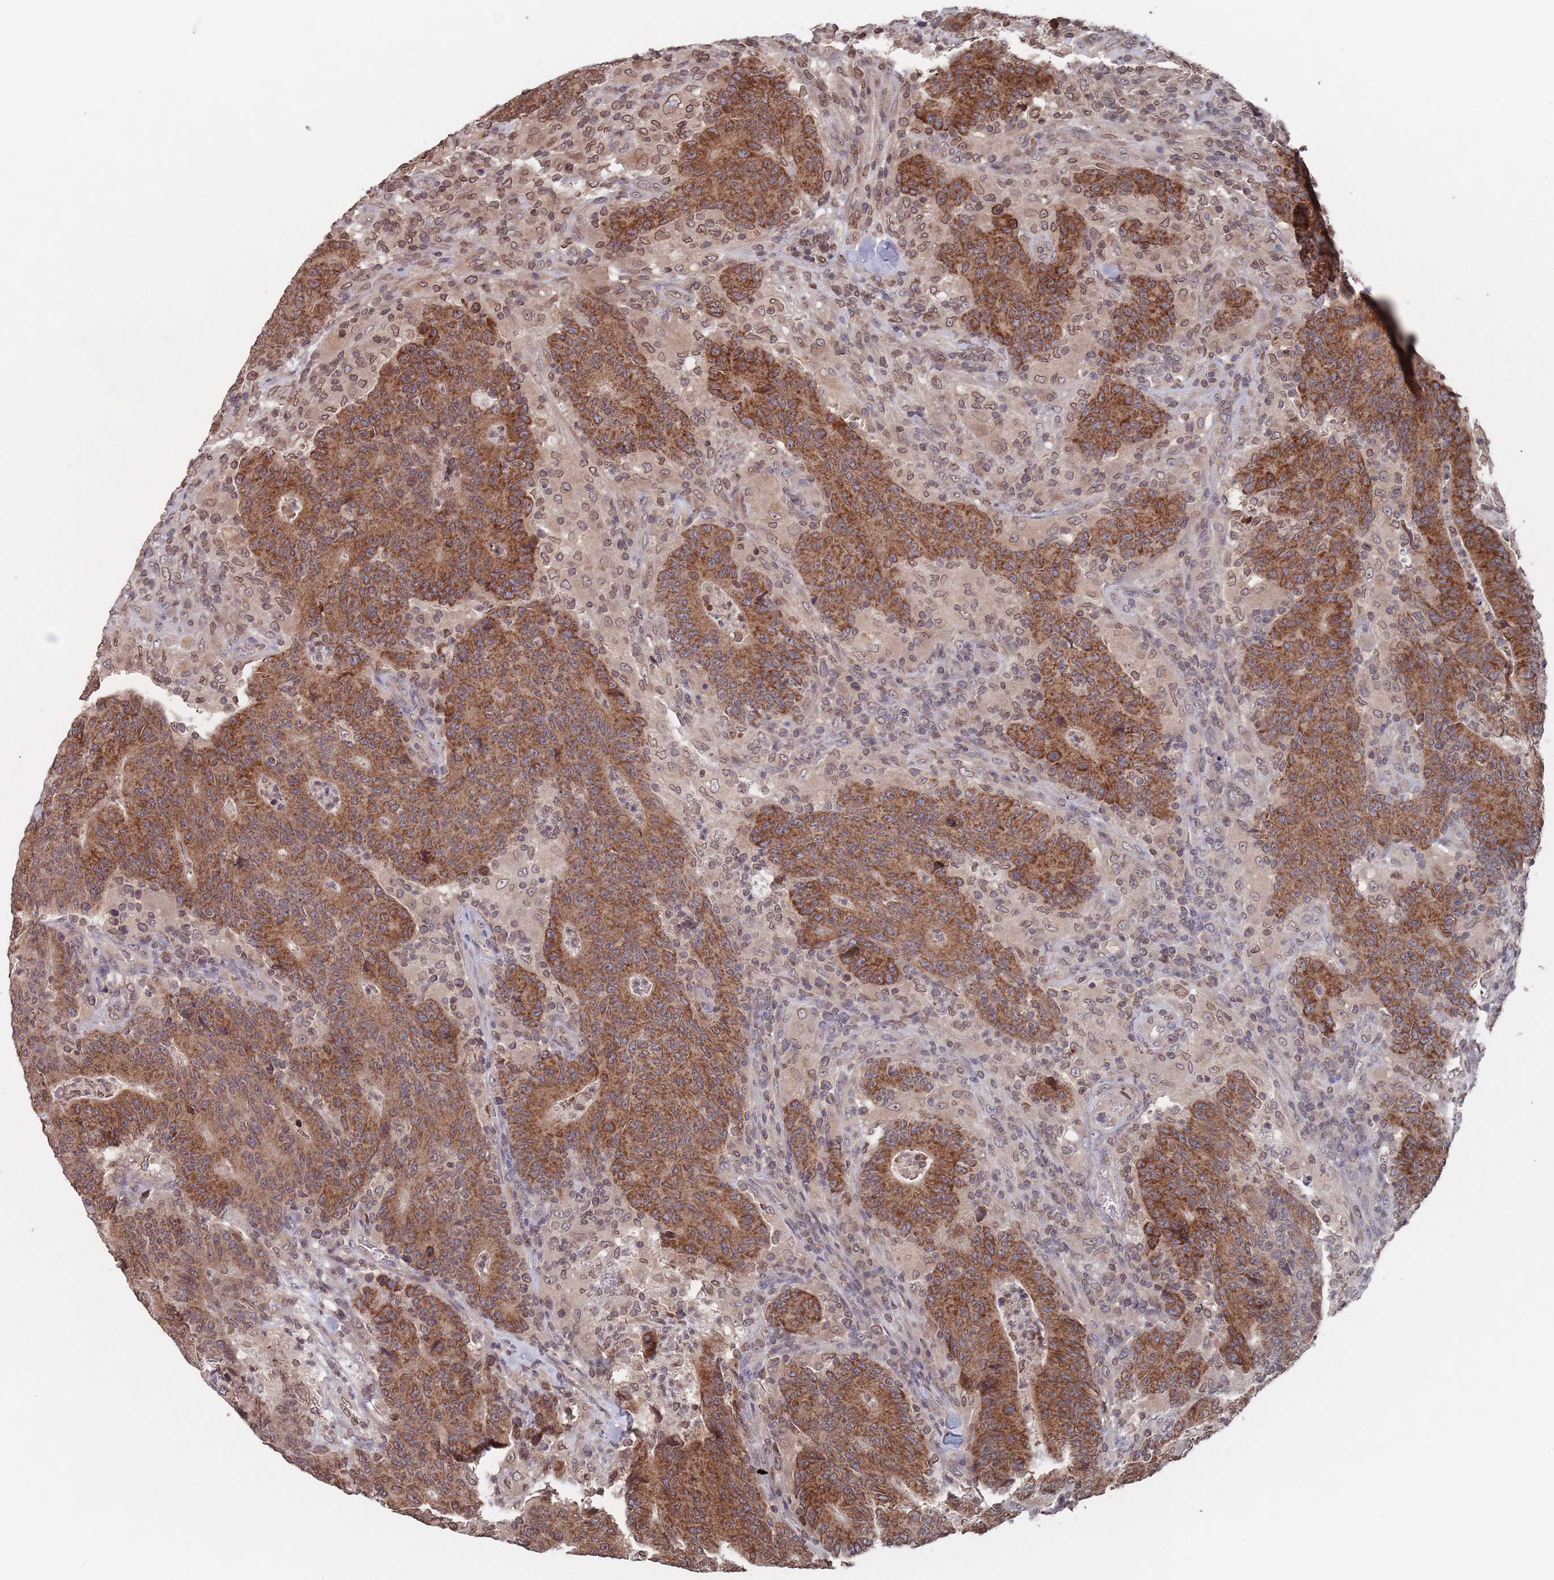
{"staining": {"intensity": "moderate", "quantity": ">75%", "location": "cytoplasmic/membranous"}, "tissue": "colorectal cancer", "cell_type": "Tumor cells", "image_type": "cancer", "snomed": [{"axis": "morphology", "description": "Adenocarcinoma, NOS"}, {"axis": "topography", "description": "Colon"}], "caption": "This is an image of immunohistochemistry staining of colorectal adenocarcinoma, which shows moderate expression in the cytoplasmic/membranous of tumor cells.", "gene": "SDHAF3", "patient": {"sex": "female", "age": 75}}